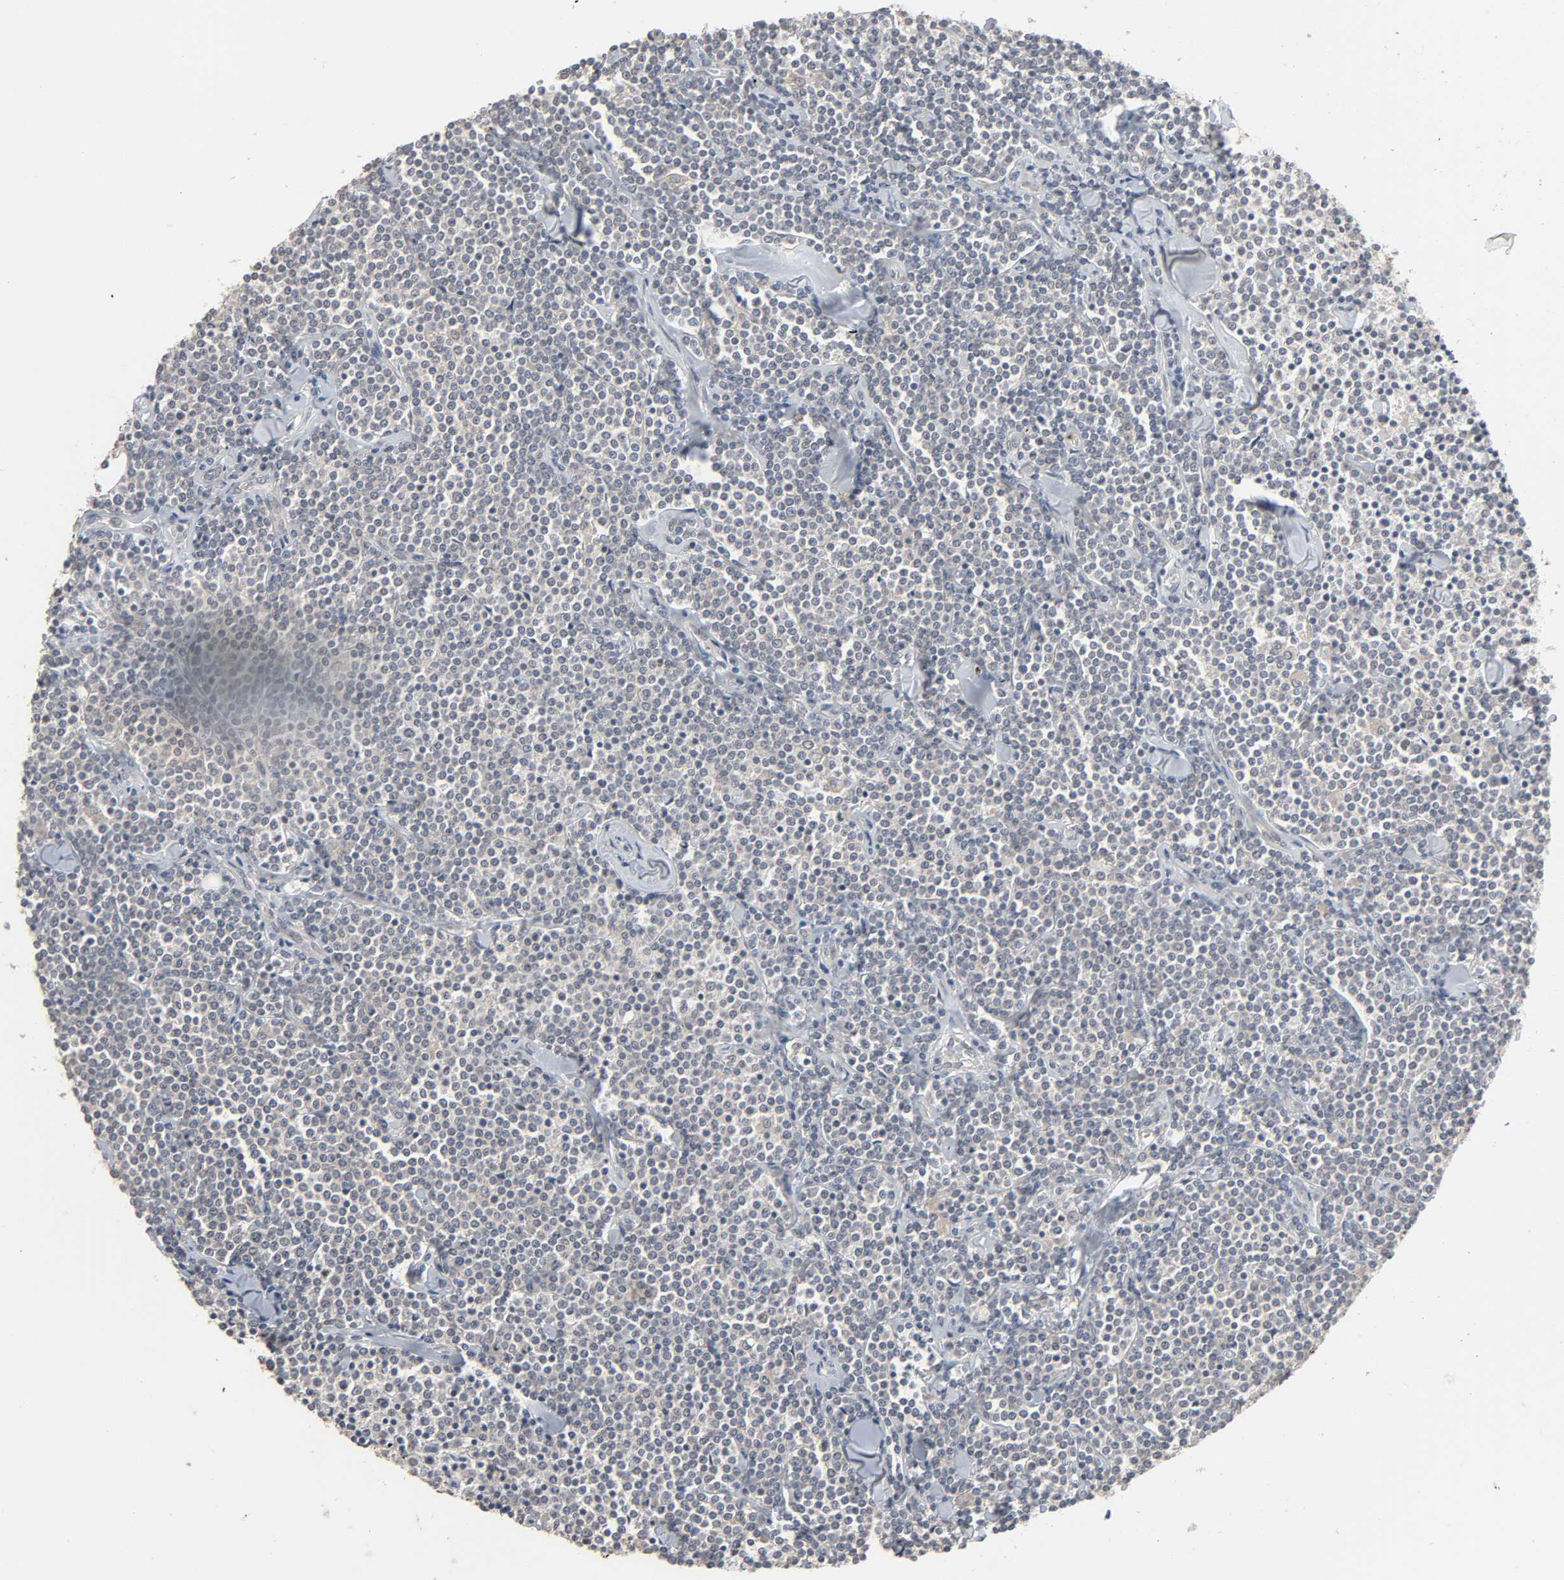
{"staining": {"intensity": "negative", "quantity": "none", "location": "none"}, "tissue": "lymphoma", "cell_type": "Tumor cells", "image_type": "cancer", "snomed": [{"axis": "morphology", "description": "Malignant lymphoma, non-Hodgkin's type, Low grade"}, {"axis": "topography", "description": "Soft tissue"}], "caption": "Tumor cells are negative for brown protein staining in lymphoma.", "gene": "ZNF222", "patient": {"sex": "male", "age": 92}}